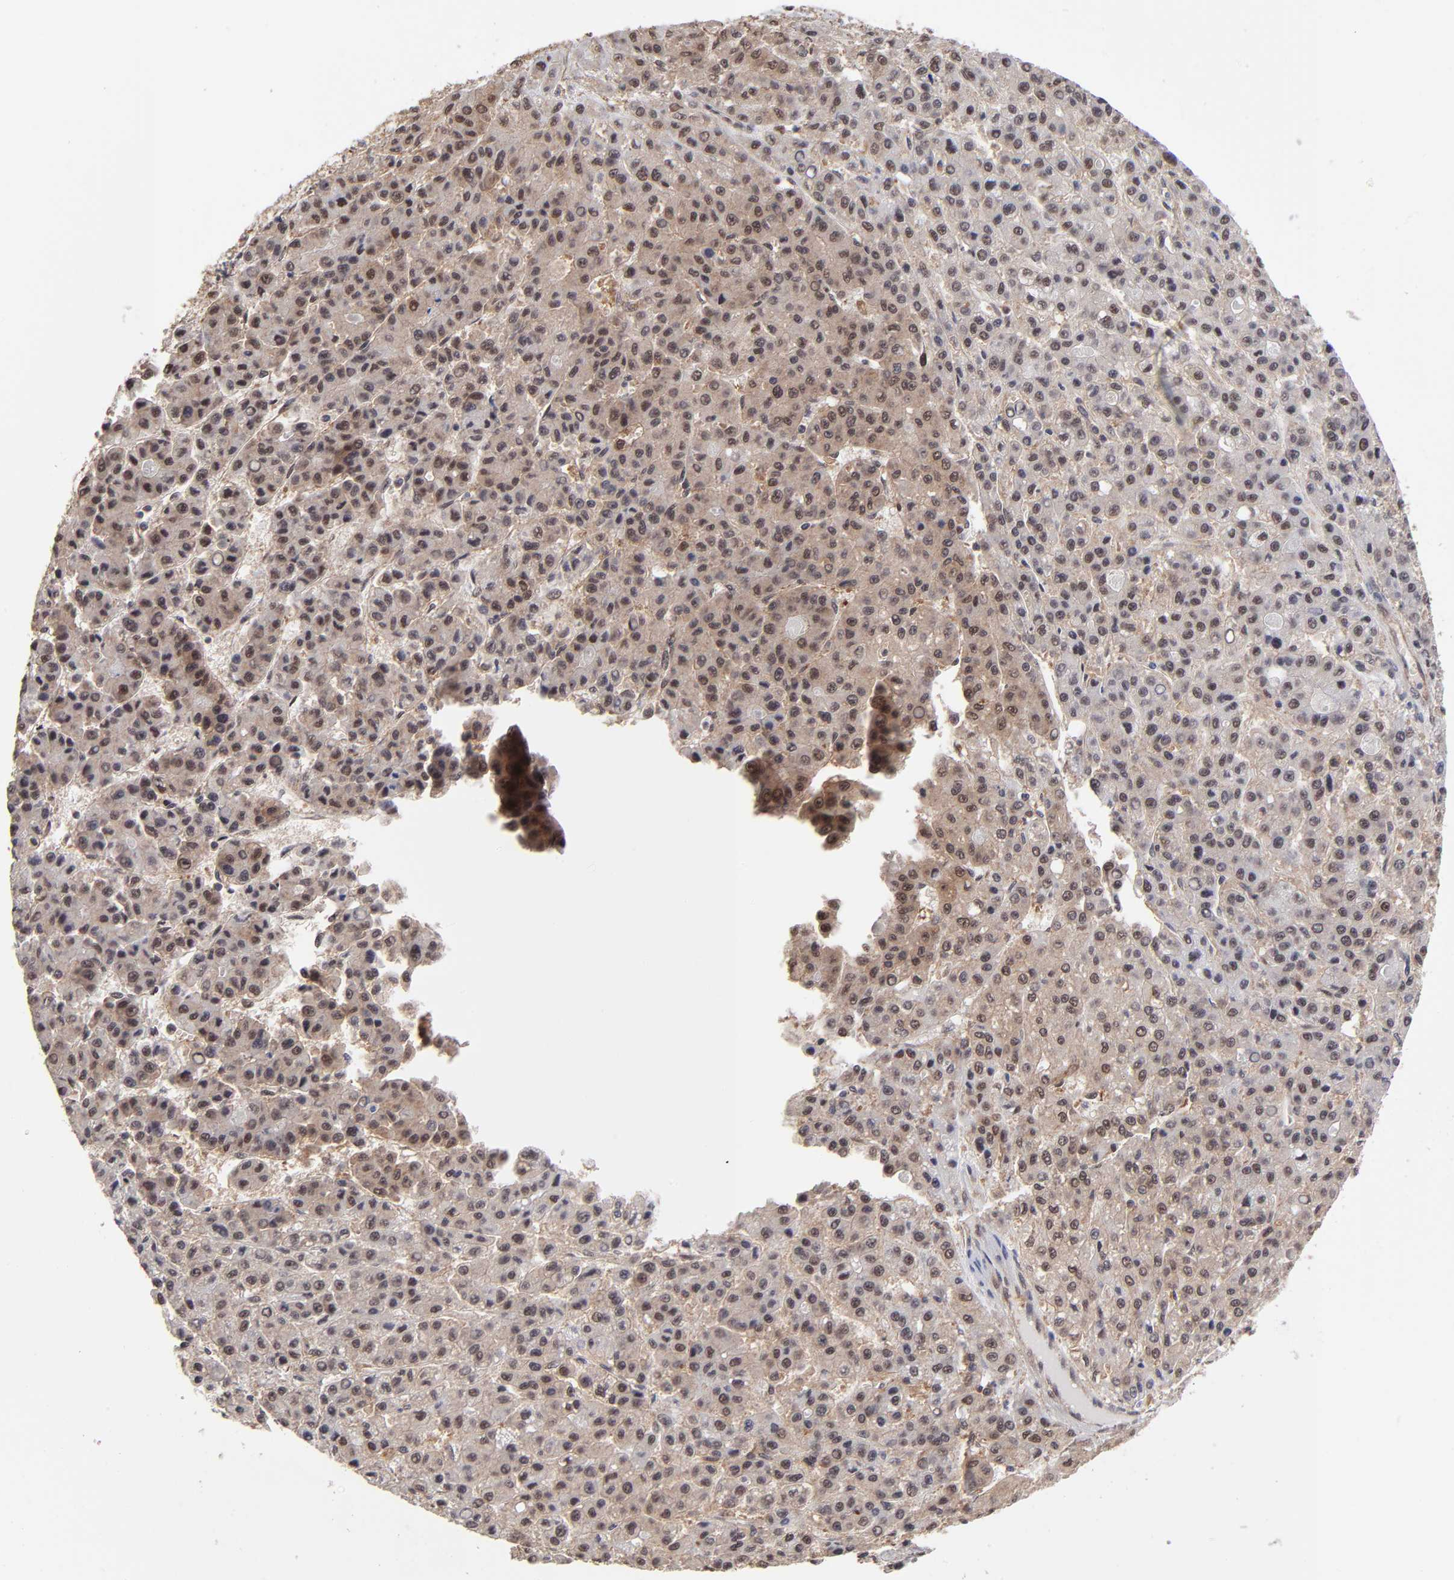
{"staining": {"intensity": "weak", "quantity": ">75%", "location": "cytoplasmic/membranous,nuclear"}, "tissue": "liver cancer", "cell_type": "Tumor cells", "image_type": "cancer", "snomed": [{"axis": "morphology", "description": "Carcinoma, Hepatocellular, NOS"}, {"axis": "topography", "description": "Liver"}], "caption": "This image shows IHC staining of human liver cancer, with low weak cytoplasmic/membranous and nuclear staining in approximately >75% of tumor cells.", "gene": "PSMC4", "patient": {"sex": "male", "age": 70}}